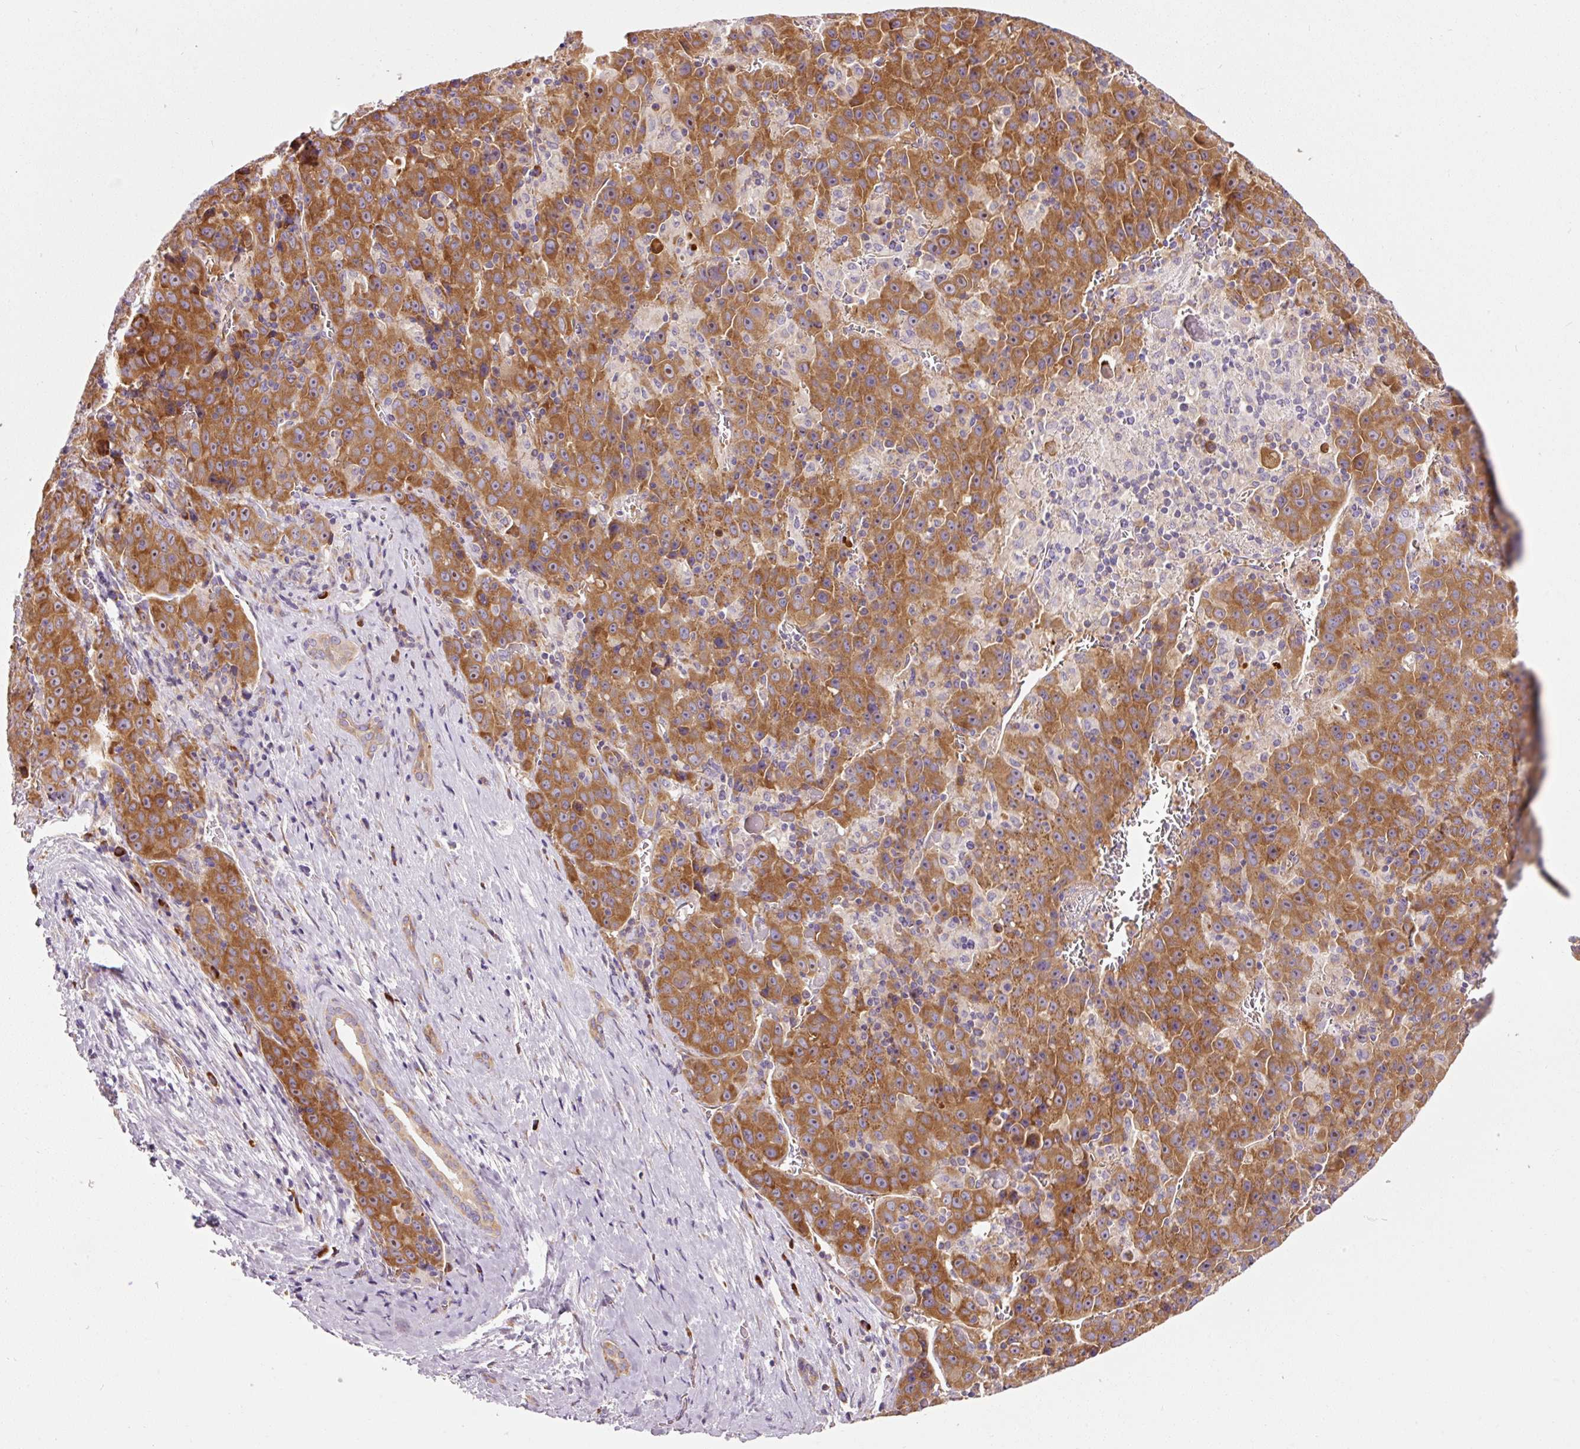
{"staining": {"intensity": "strong", "quantity": ">75%", "location": "cytoplasmic/membranous"}, "tissue": "liver cancer", "cell_type": "Tumor cells", "image_type": "cancer", "snomed": [{"axis": "morphology", "description": "Carcinoma, Hepatocellular, NOS"}, {"axis": "topography", "description": "Liver"}], "caption": "Brown immunohistochemical staining in human liver cancer reveals strong cytoplasmic/membranous staining in approximately >75% of tumor cells.", "gene": "RPL10A", "patient": {"sex": "female", "age": 53}}